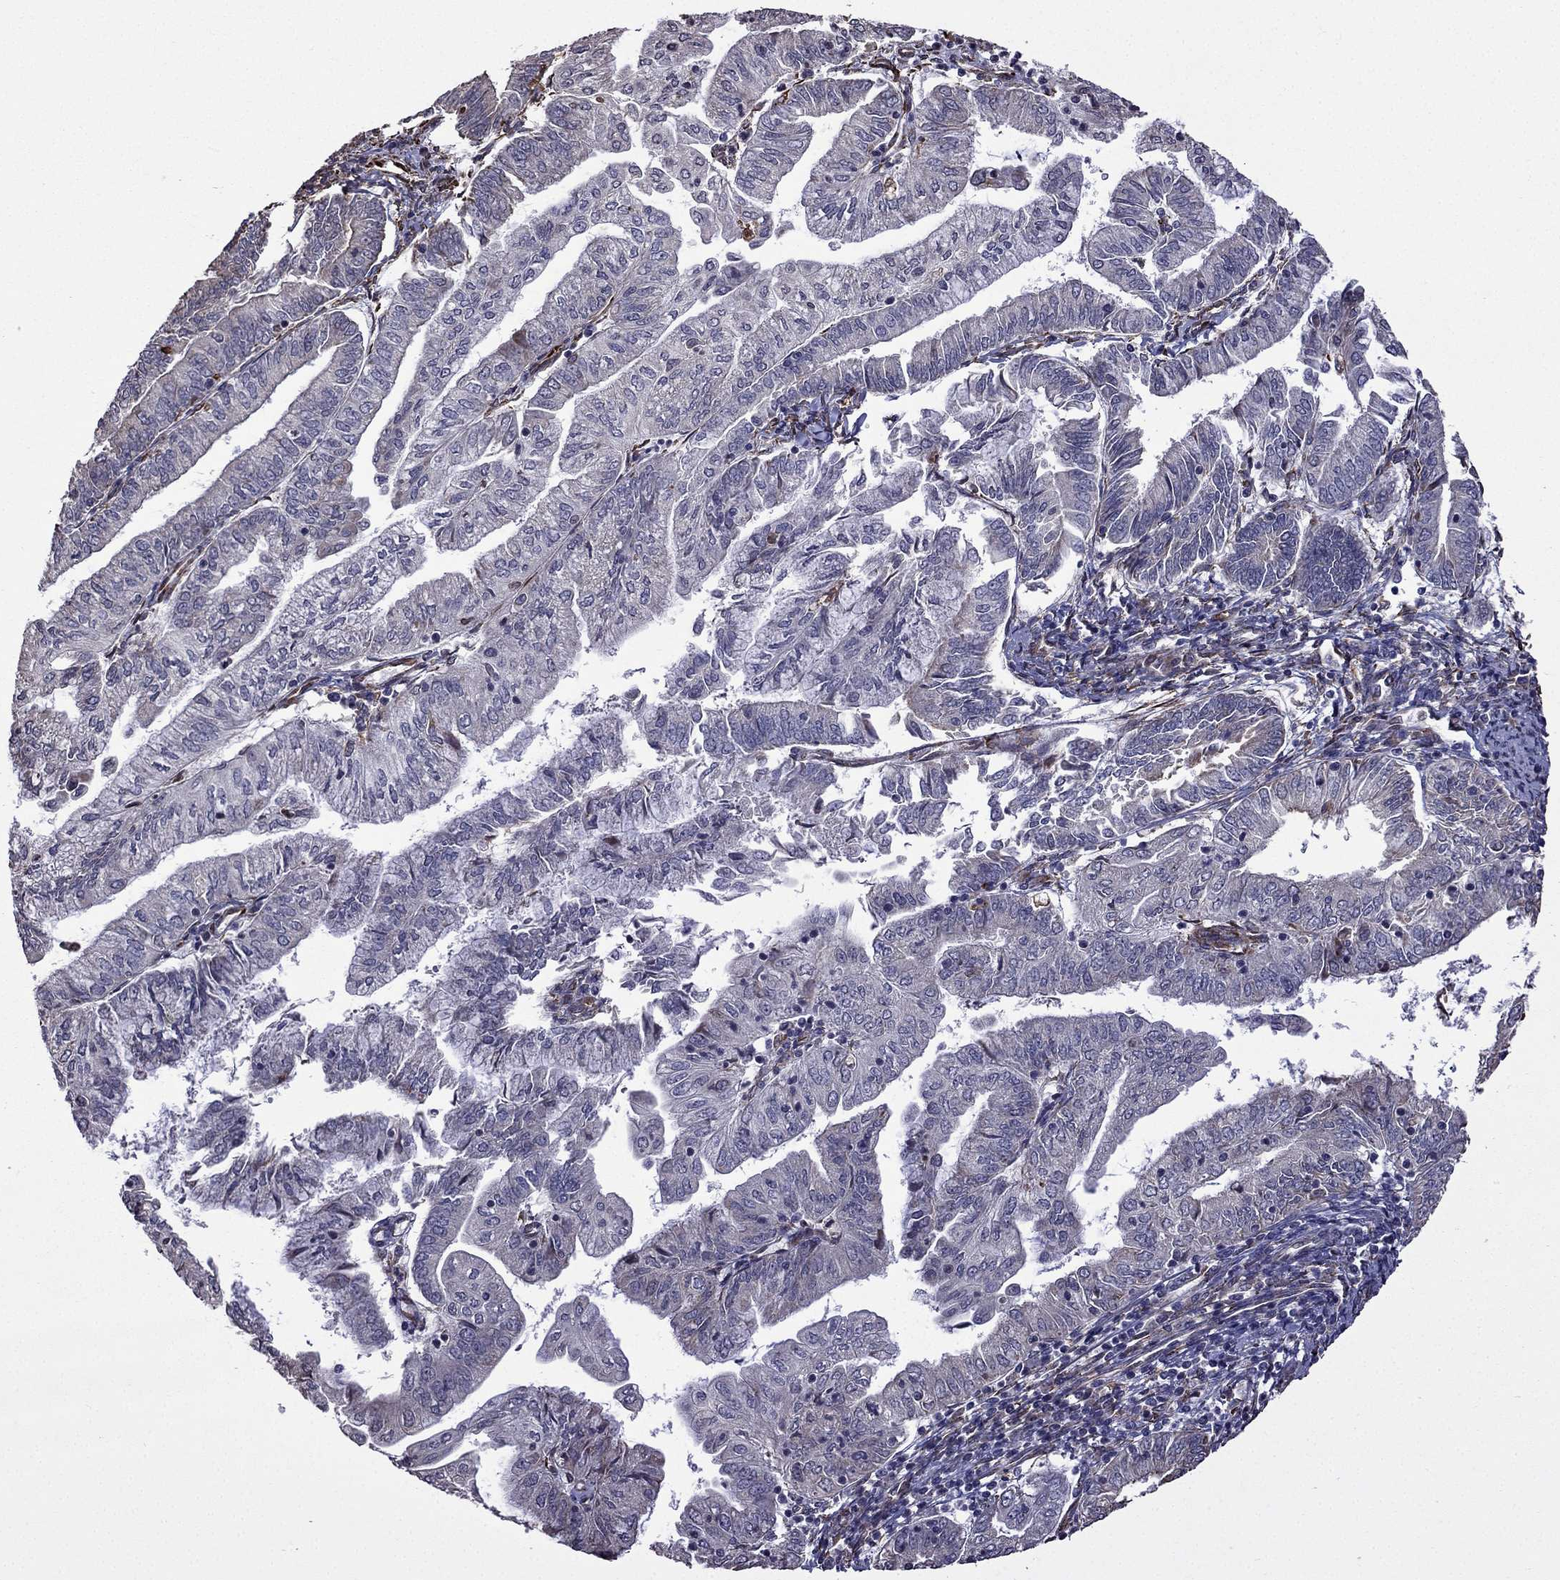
{"staining": {"intensity": "negative", "quantity": "none", "location": "none"}, "tissue": "endometrial cancer", "cell_type": "Tumor cells", "image_type": "cancer", "snomed": [{"axis": "morphology", "description": "Adenocarcinoma, NOS"}, {"axis": "topography", "description": "Endometrium"}], "caption": "Endometrial cancer was stained to show a protein in brown. There is no significant expression in tumor cells.", "gene": "IKBIP", "patient": {"sex": "female", "age": 55}}